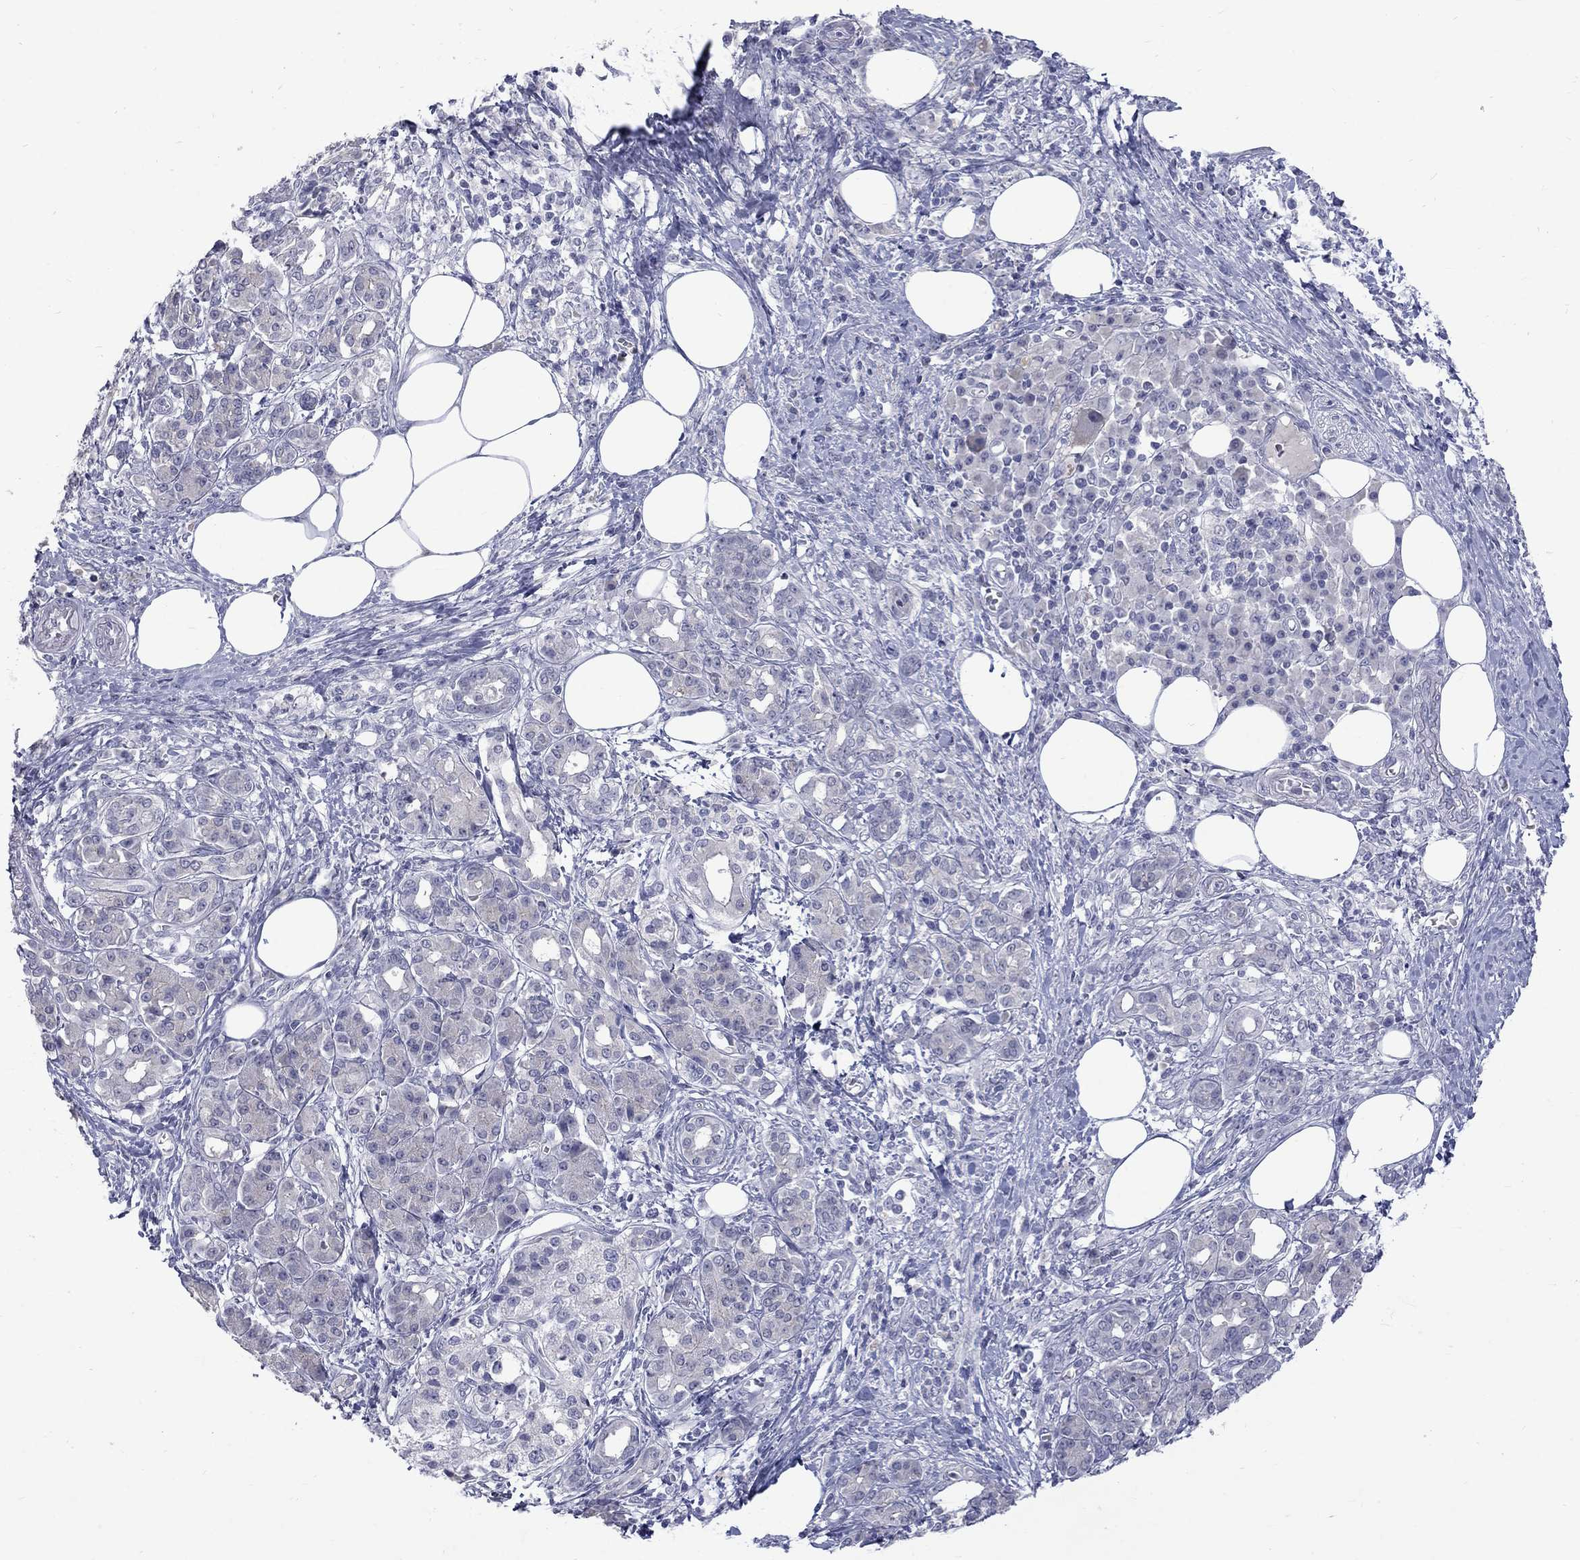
{"staining": {"intensity": "negative", "quantity": "none", "location": "none"}, "tissue": "pancreatic cancer", "cell_type": "Tumor cells", "image_type": "cancer", "snomed": [{"axis": "morphology", "description": "Adenocarcinoma, NOS"}, {"axis": "topography", "description": "Pancreas"}], "caption": "Human pancreatic cancer (adenocarcinoma) stained for a protein using IHC displays no staining in tumor cells.", "gene": "CTNND2", "patient": {"sex": "female", "age": 73}}